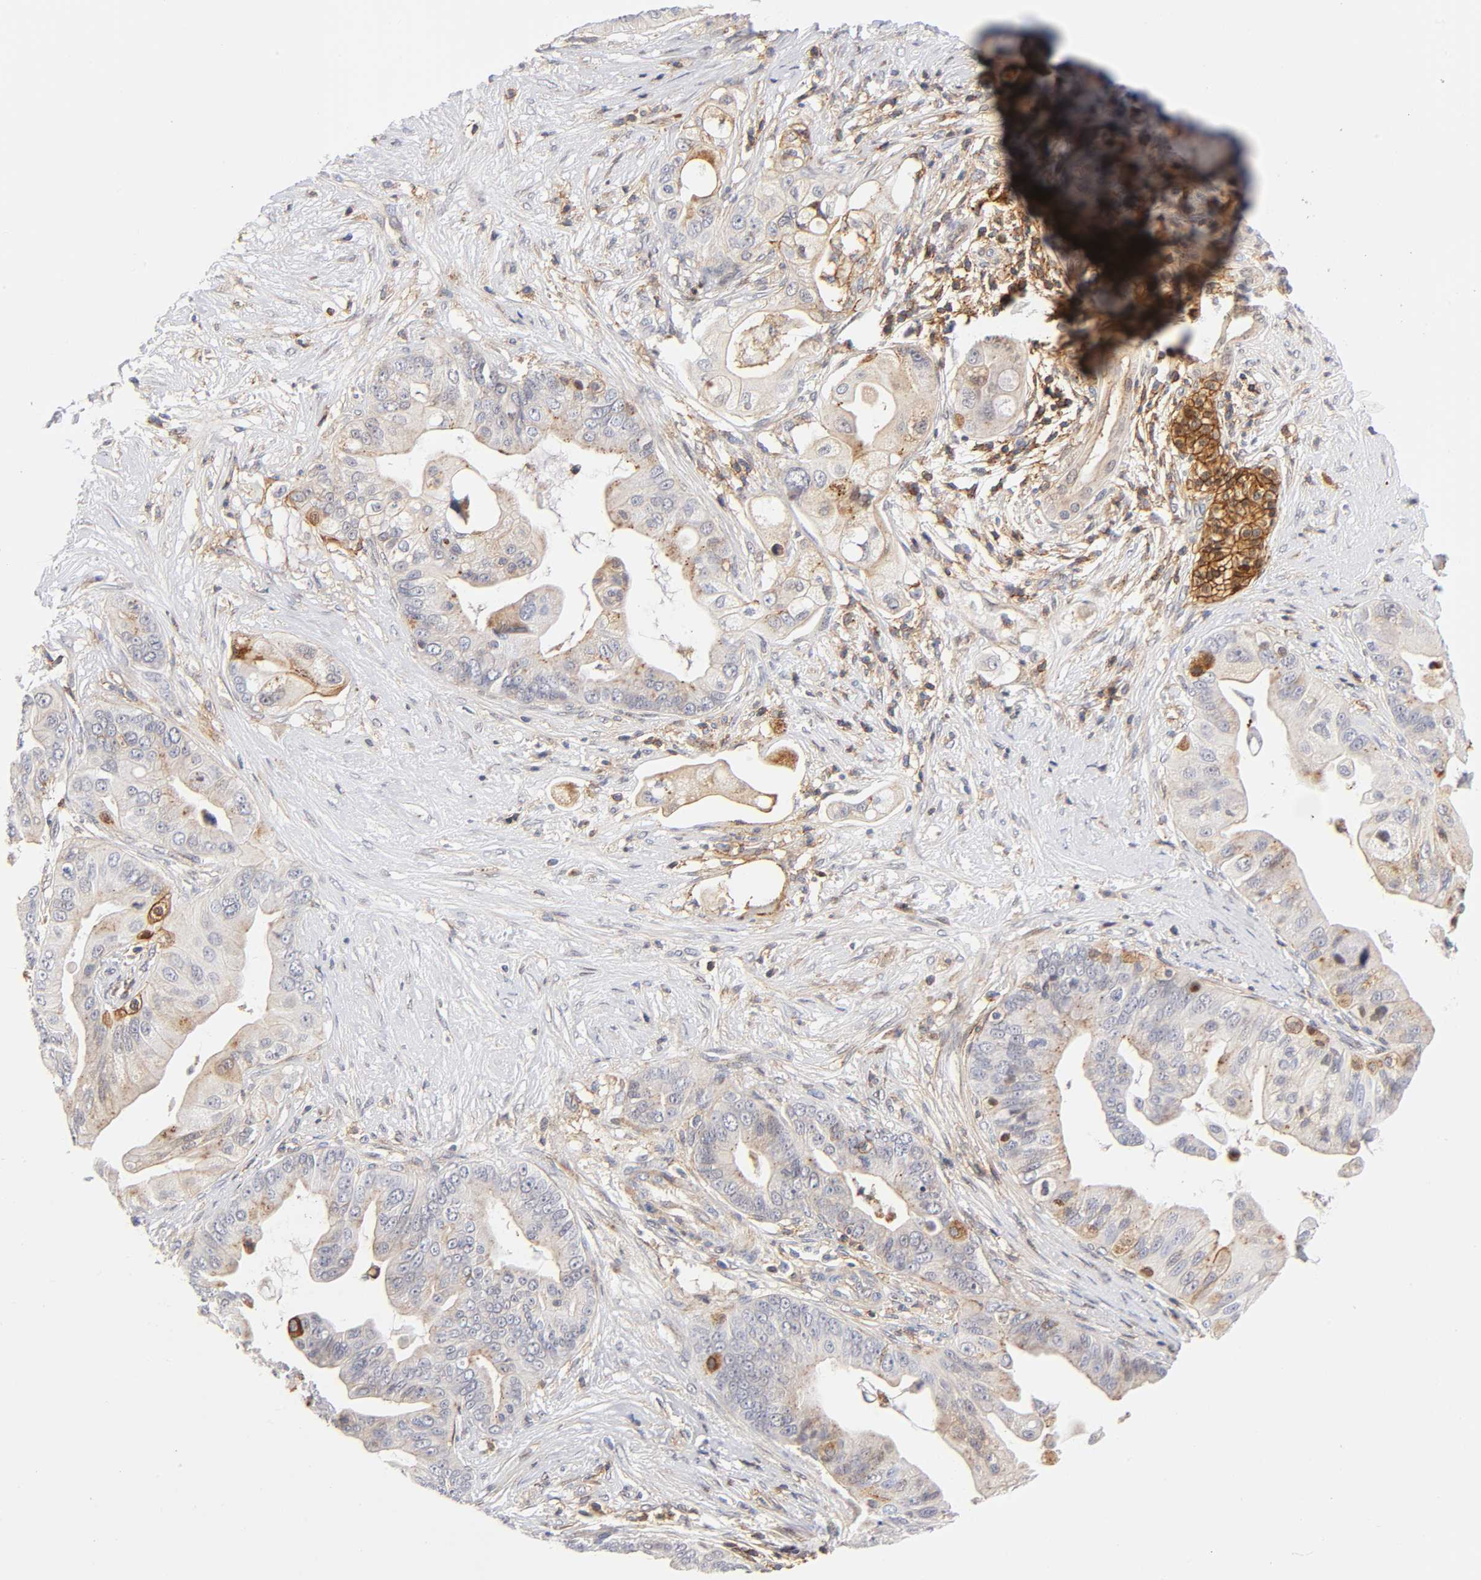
{"staining": {"intensity": "weak", "quantity": "25%-75%", "location": "cytoplasmic/membranous"}, "tissue": "pancreatic cancer", "cell_type": "Tumor cells", "image_type": "cancer", "snomed": [{"axis": "morphology", "description": "Adenocarcinoma, NOS"}, {"axis": "topography", "description": "Pancreas"}], "caption": "This photomicrograph reveals immunohistochemistry staining of pancreatic cancer (adenocarcinoma), with low weak cytoplasmic/membranous staining in approximately 25%-75% of tumor cells.", "gene": "ANXA7", "patient": {"sex": "female", "age": 75}}